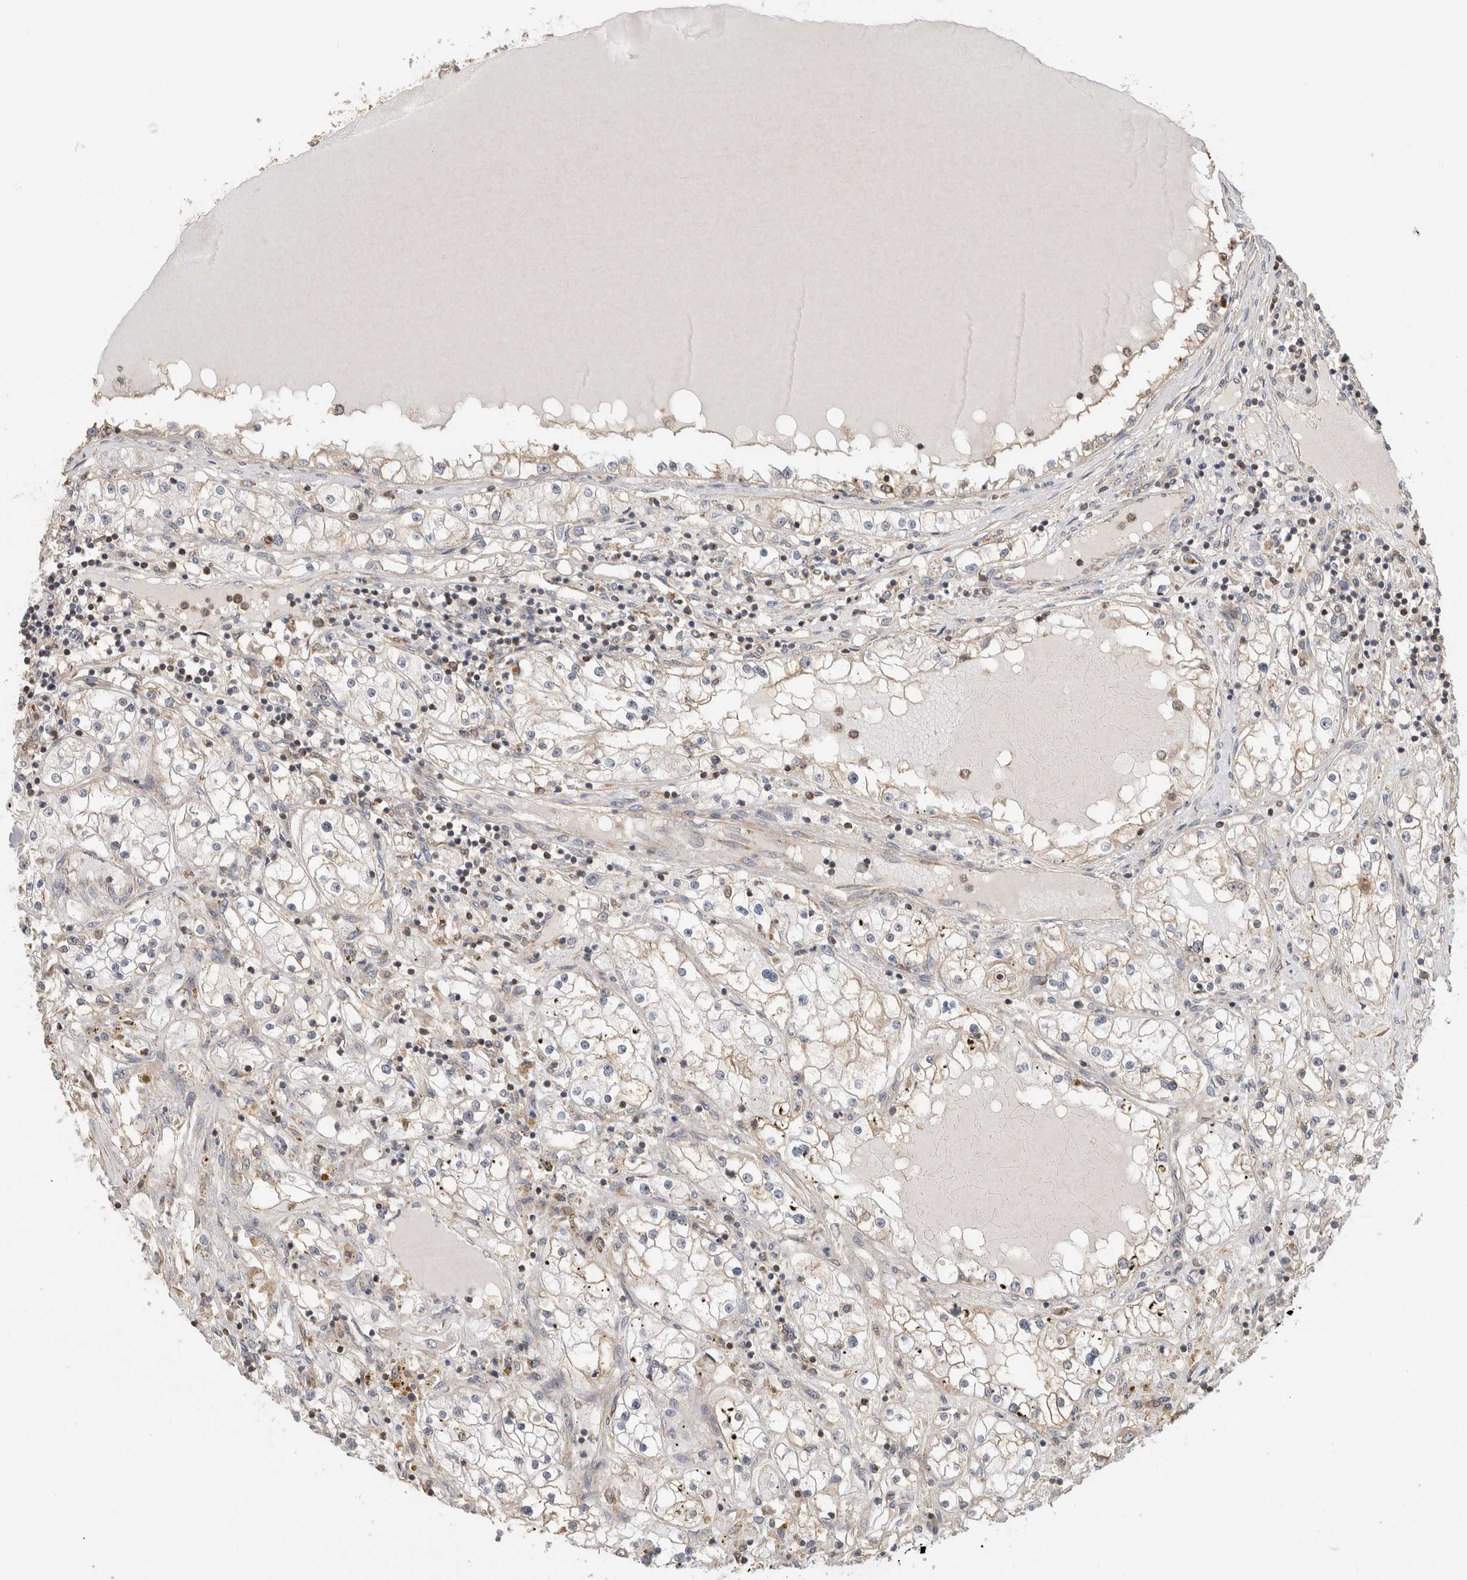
{"staining": {"intensity": "negative", "quantity": "none", "location": "none"}, "tissue": "renal cancer", "cell_type": "Tumor cells", "image_type": "cancer", "snomed": [{"axis": "morphology", "description": "Adenocarcinoma, NOS"}, {"axis": "topography", "description": "Kidney"}], "caption": "Tumor cells show no significant protein expression in renal adenocarcinoma.", "gene": "IMMP2L", "patient": {"sex": "male", "age": 68}}